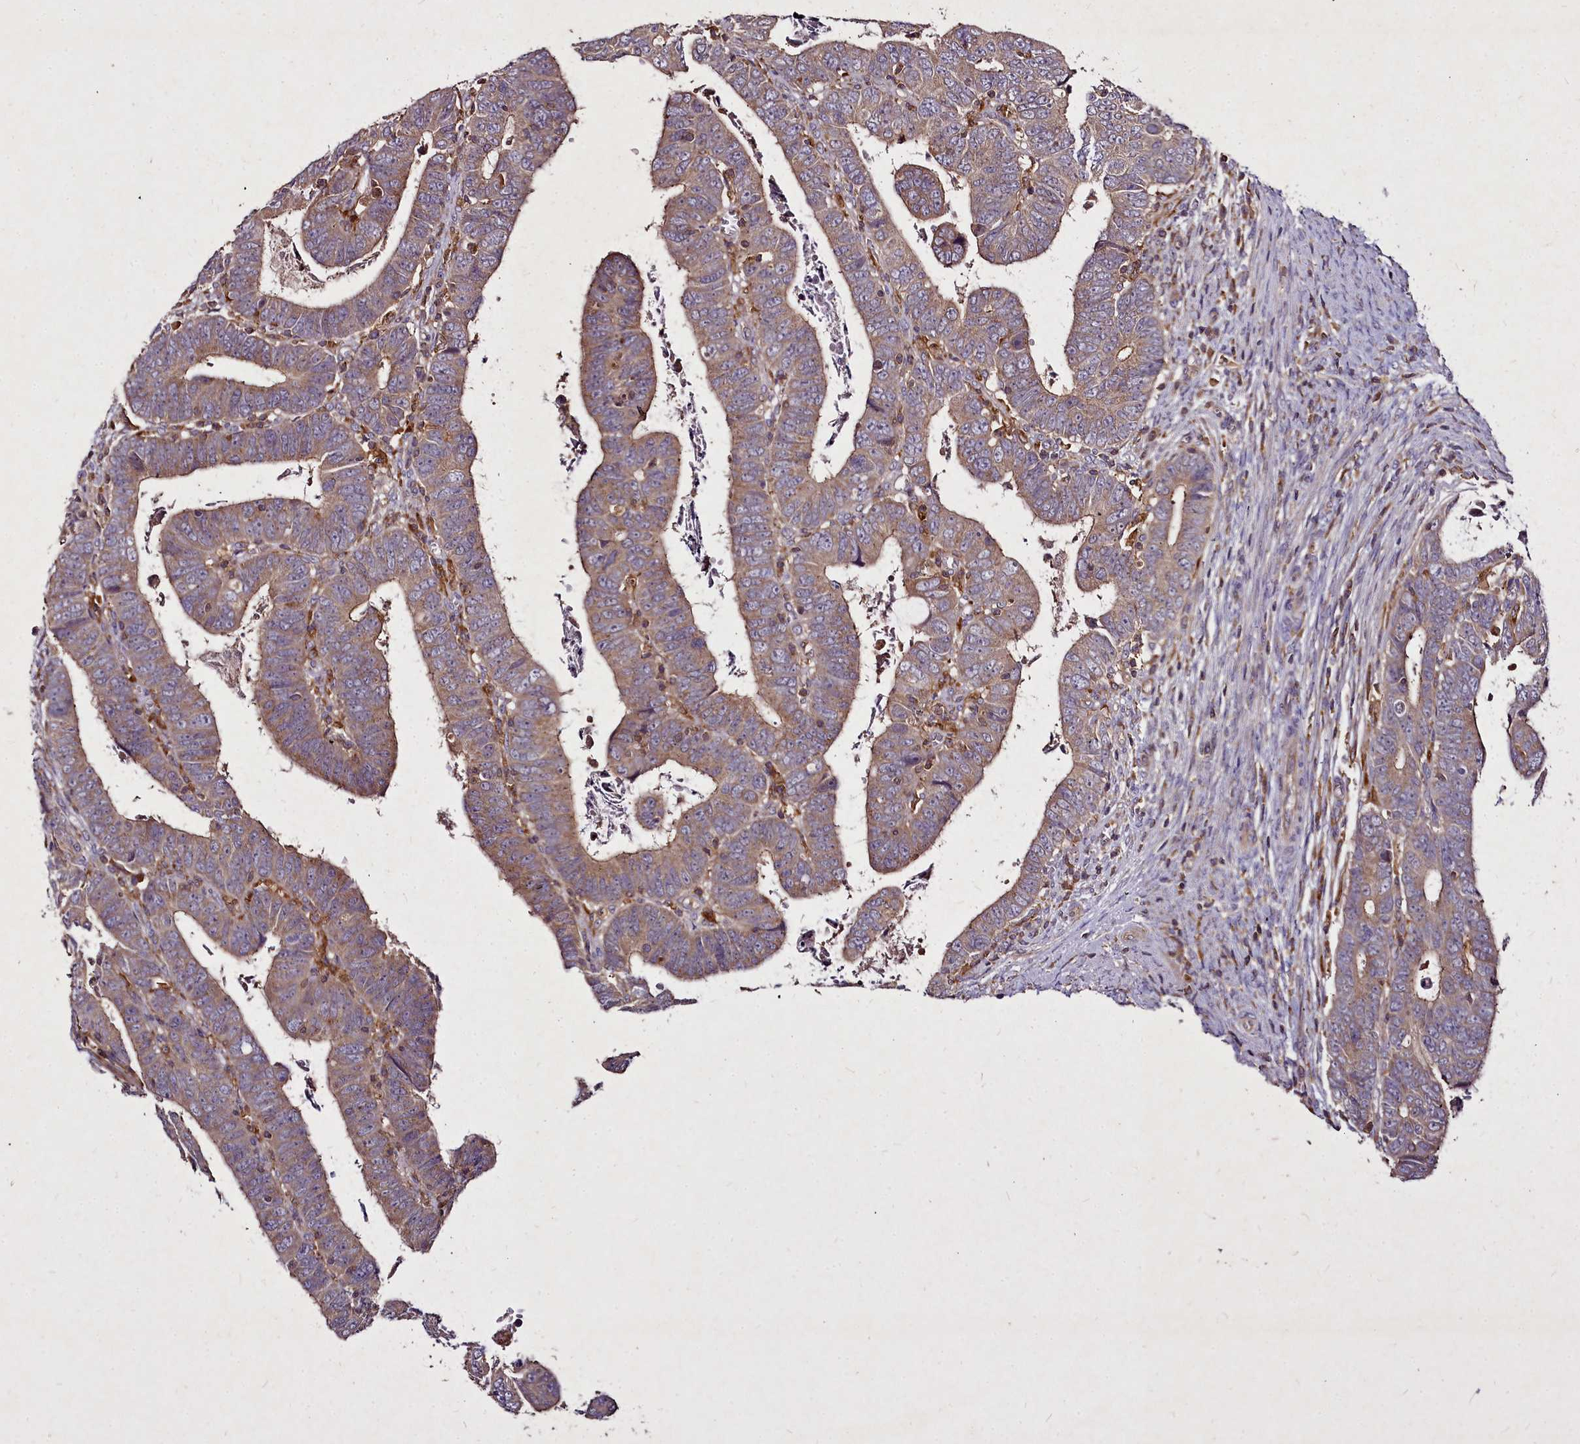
{"staining": {"intensity": "weak", "quantity": ">75%", "location": "cytoplasmic/membranous"}, "tissue": "colorectal cancer", "cell_type": "Tumor cells", "image_type": "cancer", "snomed": [{"axis": "morphology", "description": "Normal tissue, NOS"}, {"axis": "morphology", "description": "Adenocarcinoma, NOS"}, {"axis": "topography", "description": "Rectum"}], "caption": "Protein analysis of colorectal adenocarcinoma tissue displays weak cytoplasmic/membranous staining in about >75% of tumor cells.", "gene": "NCKAP1L", "patient": {"sex": "female", "age": 65}}